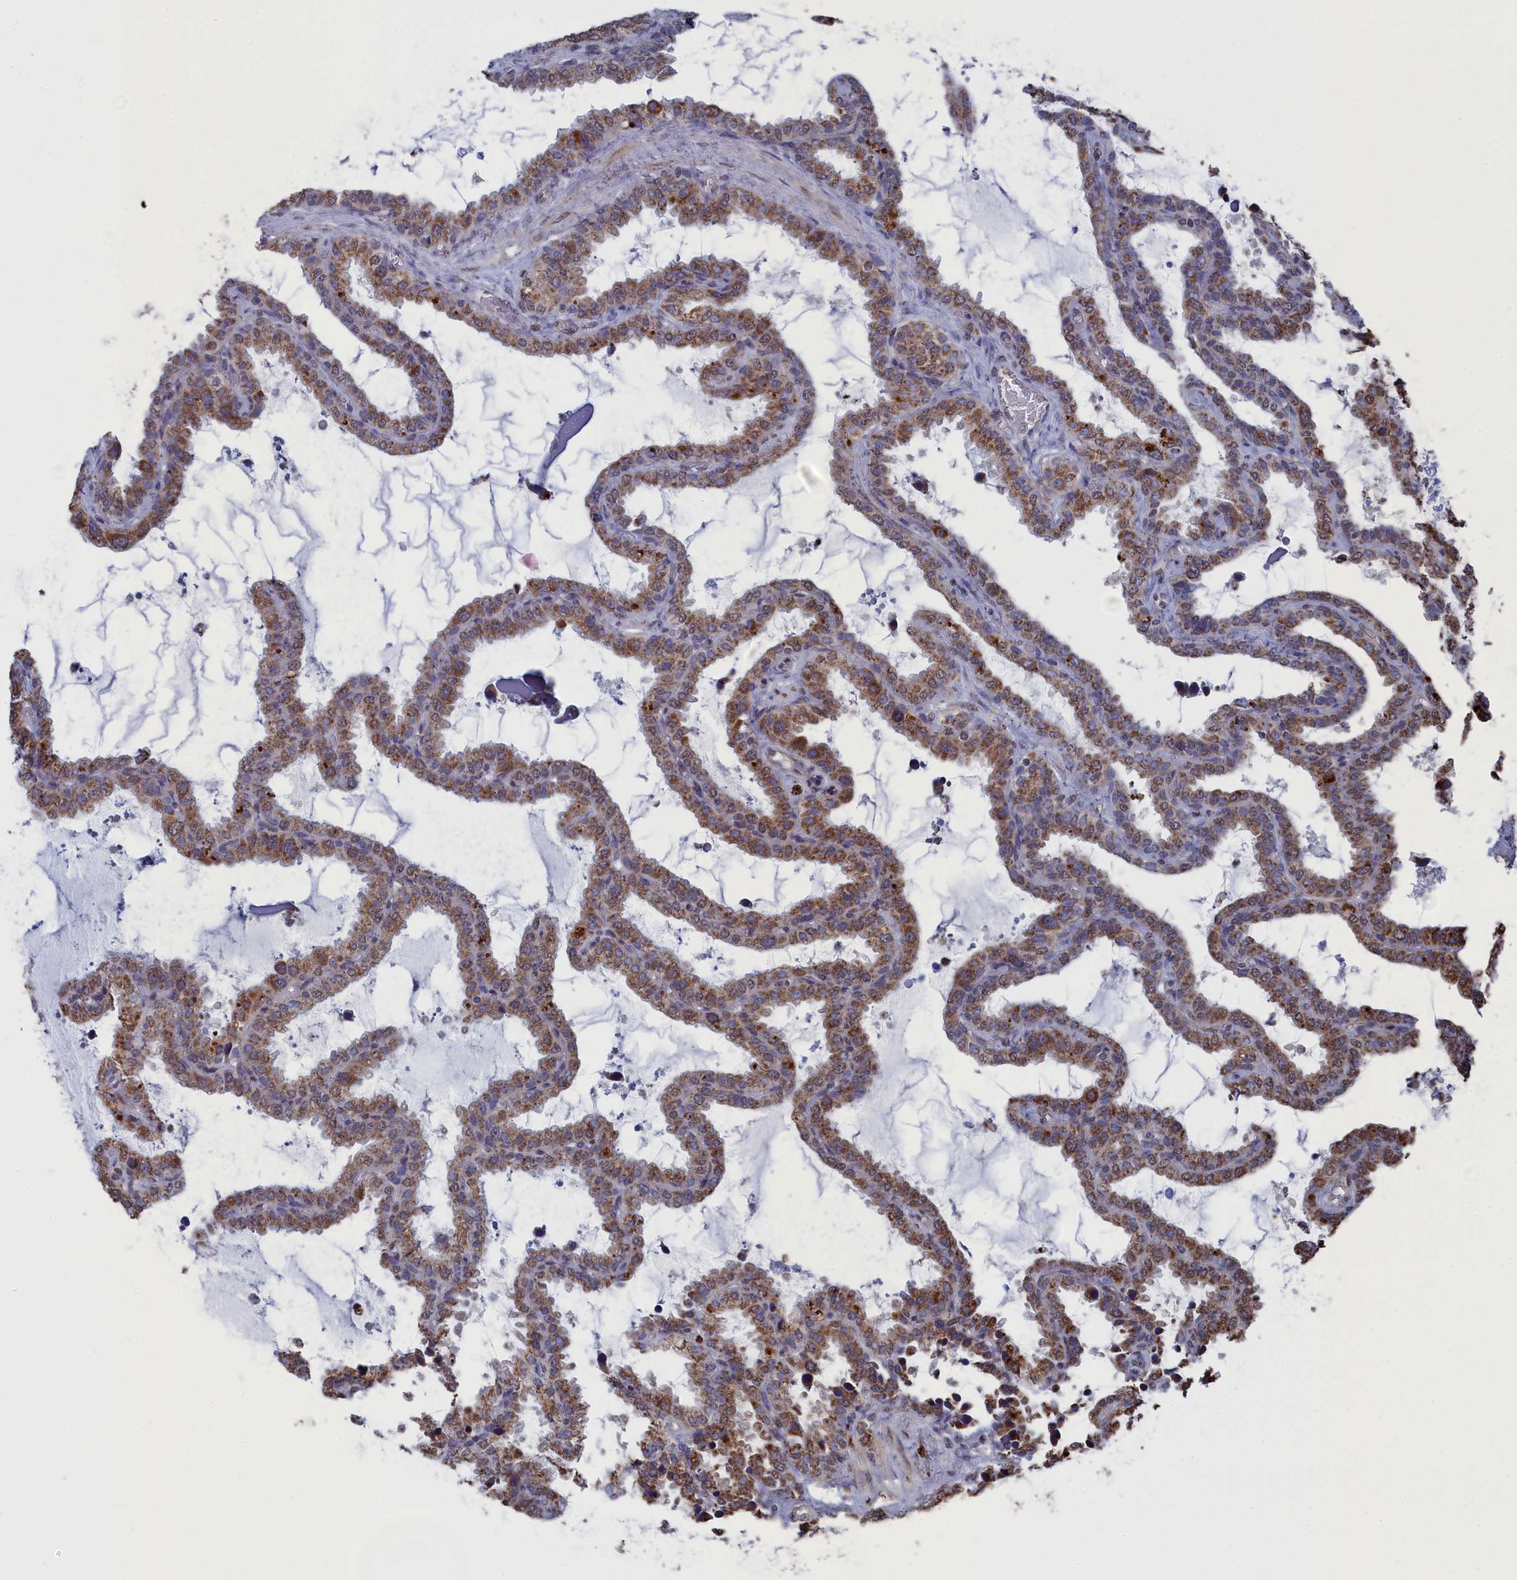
{"staining": {"intensity": "moderate", "quantity": ">75%", "location": "cytoplasmic/membranous"}, "tissue": "seminal vesicle", "cell_type": "Glandular cells", "image_type": "normal", "snomed": [{"axis": "morphology", "description": "Normal tissue, NOS"}, {"axis": "topography", "description": "Seminal veicle"}], "caption": "Protein expression by immunohistochemistry displays moderate cytoplasmic/membranous positivity in about >75% of glandular cells in unremarkable seminal vesicle.", "gene": "SMG9", "patient": {"sex": "male", "age": 46}}